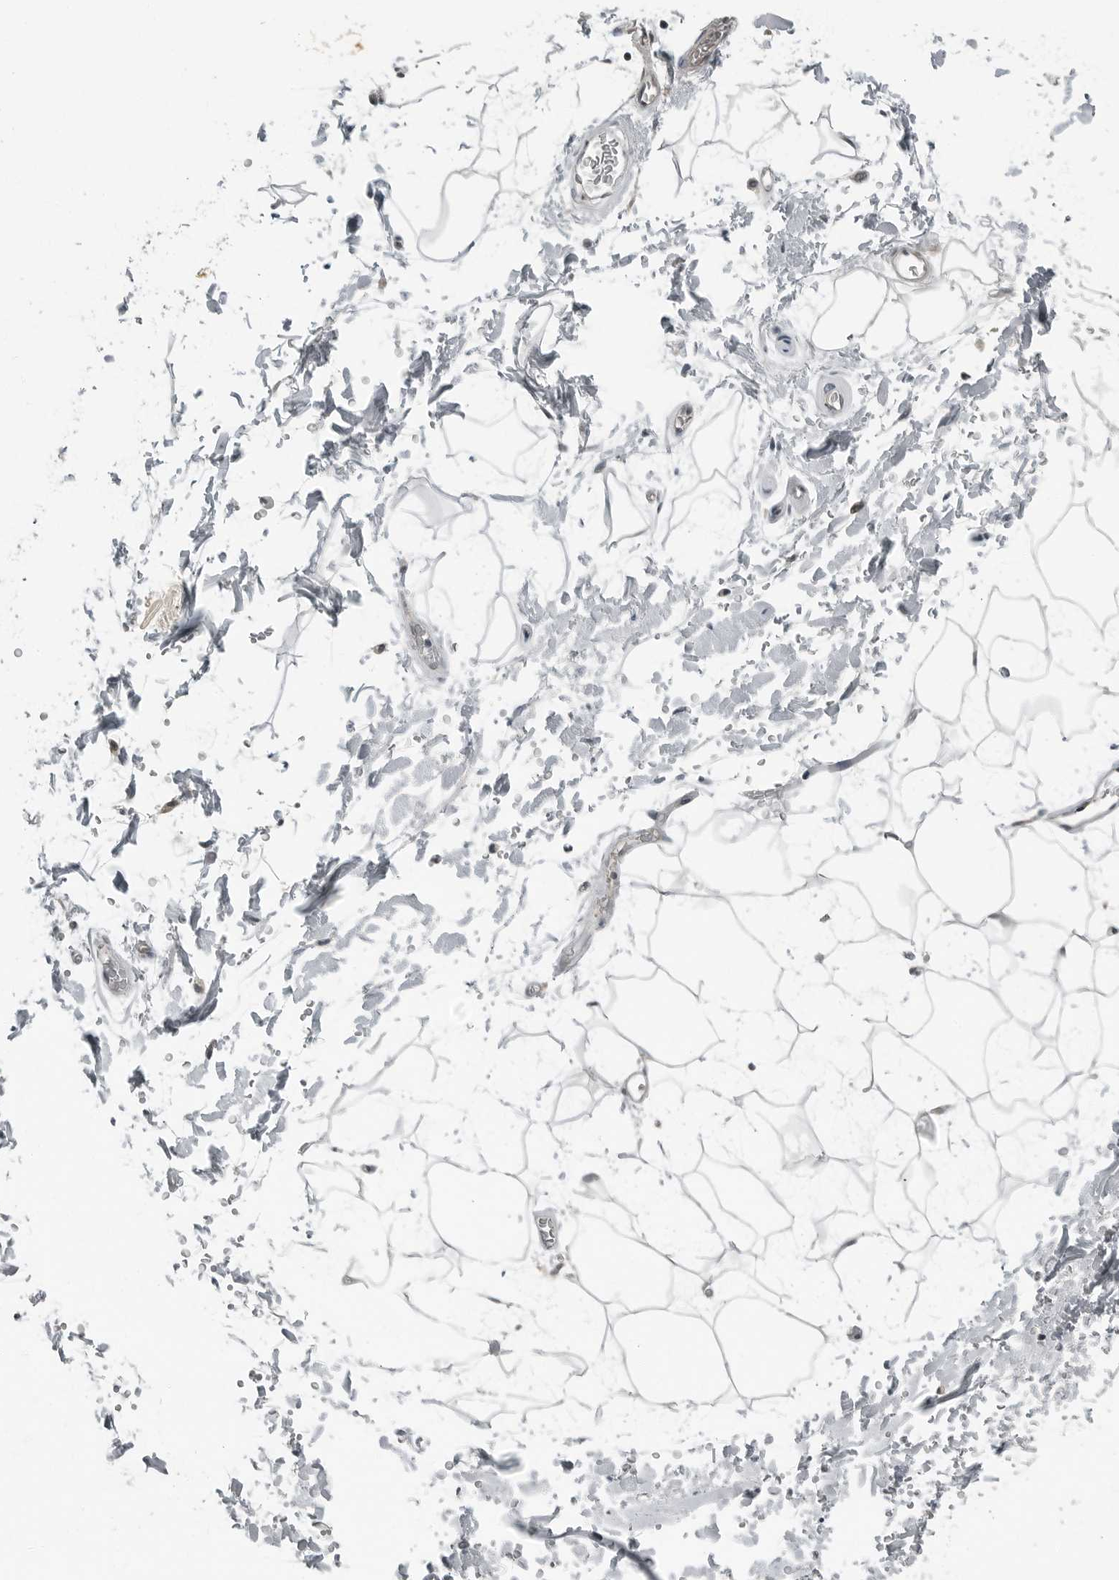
{"staining": {"intensity": "negative", "quantity": "none", "location": "none"}, "tissue": "adipose tissue", "cell_type": "Adipocytes", "image_type": "normal", "snomed": [{"axis": "morphology", "description": "Normal tissue, NOS"}, {"axis": "topography", "description": "Soft tissue"}], "caption": "Adipocytes are negative for protein expression in benign human adipose tissue. (Immunohistochemistry, brightfield microscopy, high magnification).", "gene": "ENSG00000286112", "patient": {"sex": "male", "age": 72}}